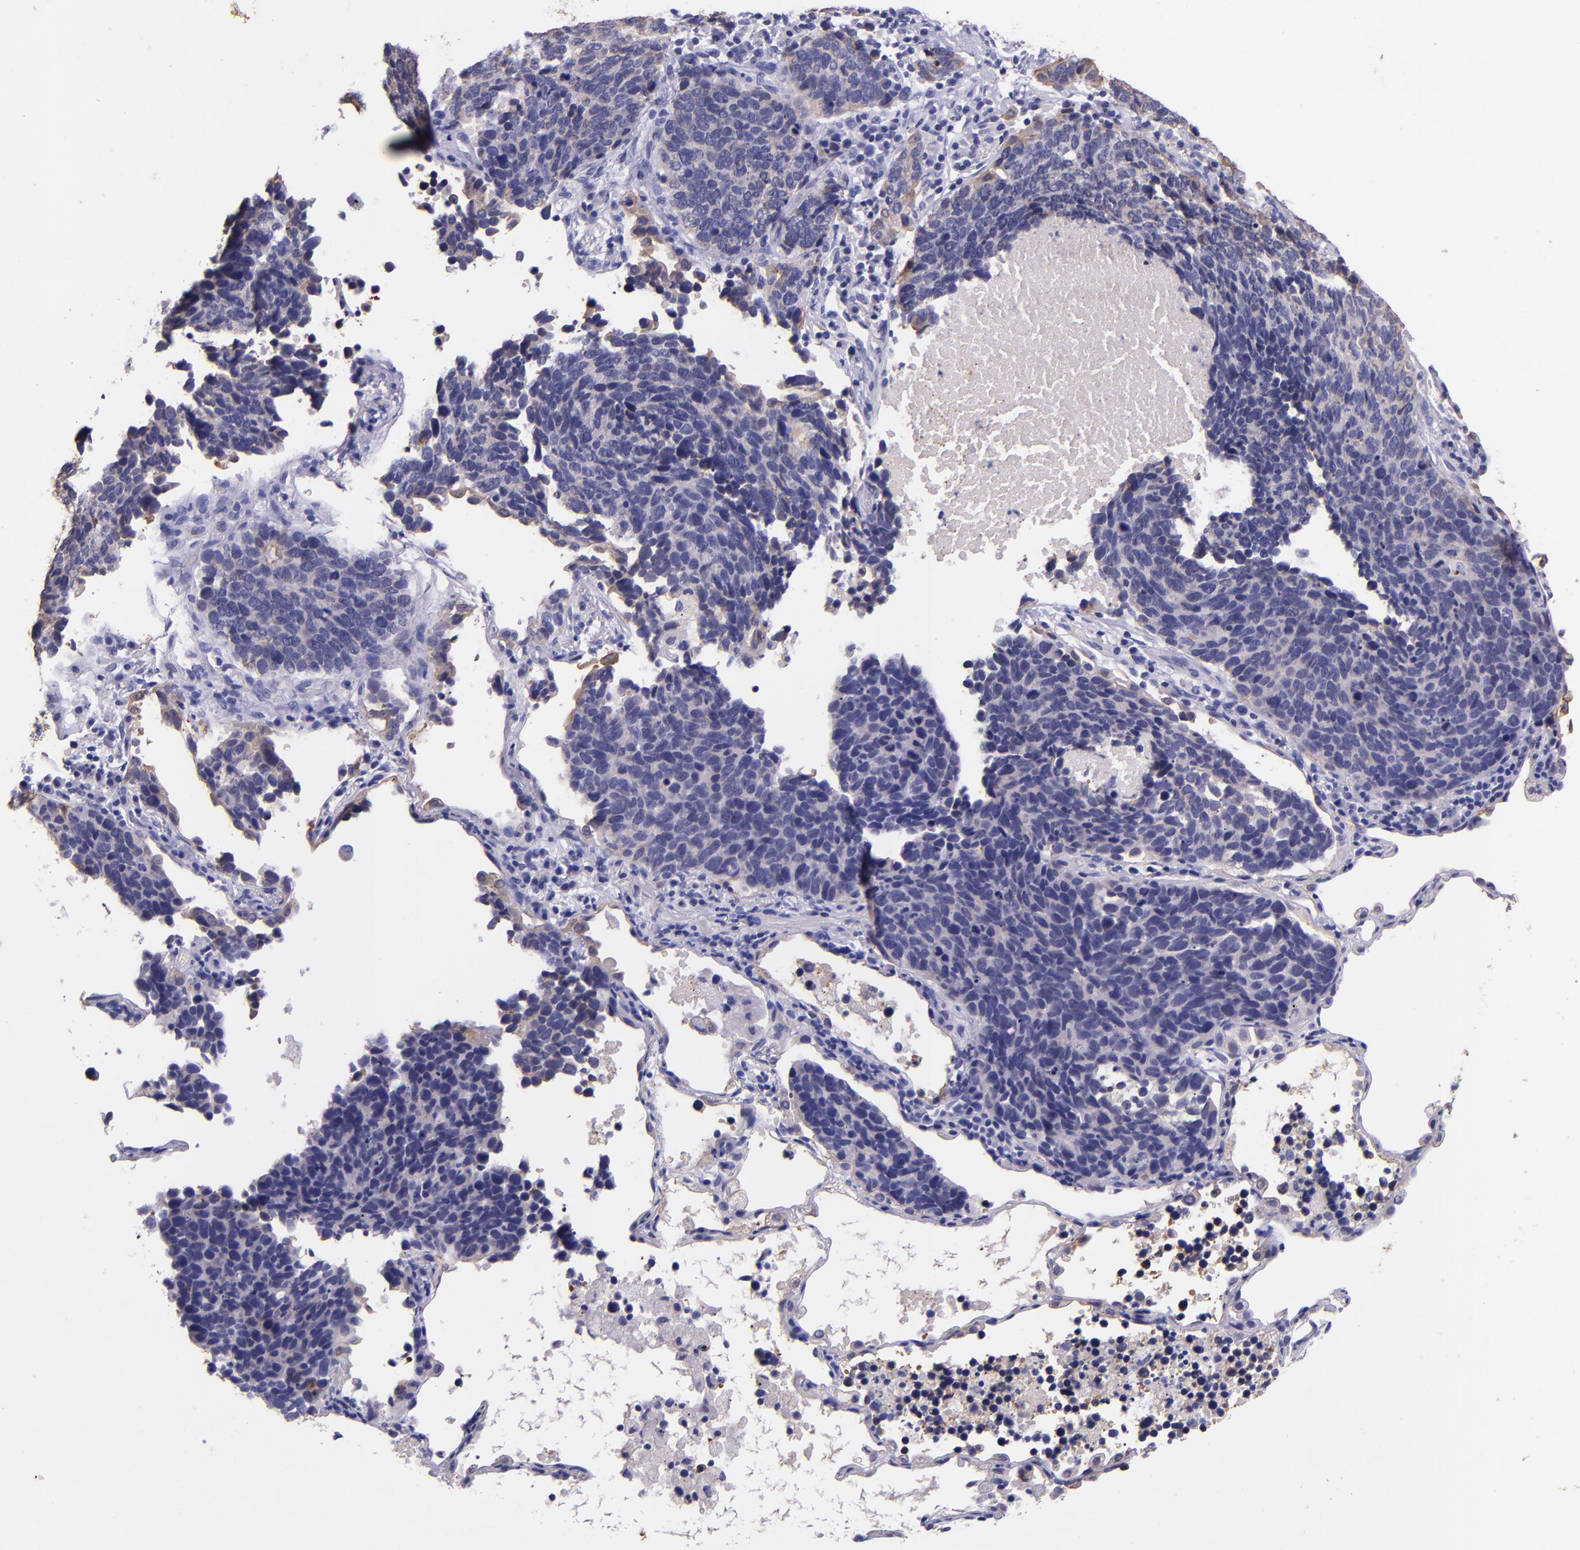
{"staining": {"intensity": "negative", "quantity": "none", "location": "none"}, "tissue": "lung cancer", "cell_type": "Tumor cells", "image_type": "cancer", "snomed": [{"axis": "morphology", "description": "Neoplasm, malignant, NOS"}, {"axis": "topography", "description": "Lung"}], "caption": "A high-resolution micrograph shows IHC staining of lung cancer (neoplasm (malignant)), which reveals no significant expression in tumor cells.", "gene": "KRT4", "patient": {"sex": "female", "age": 75}}